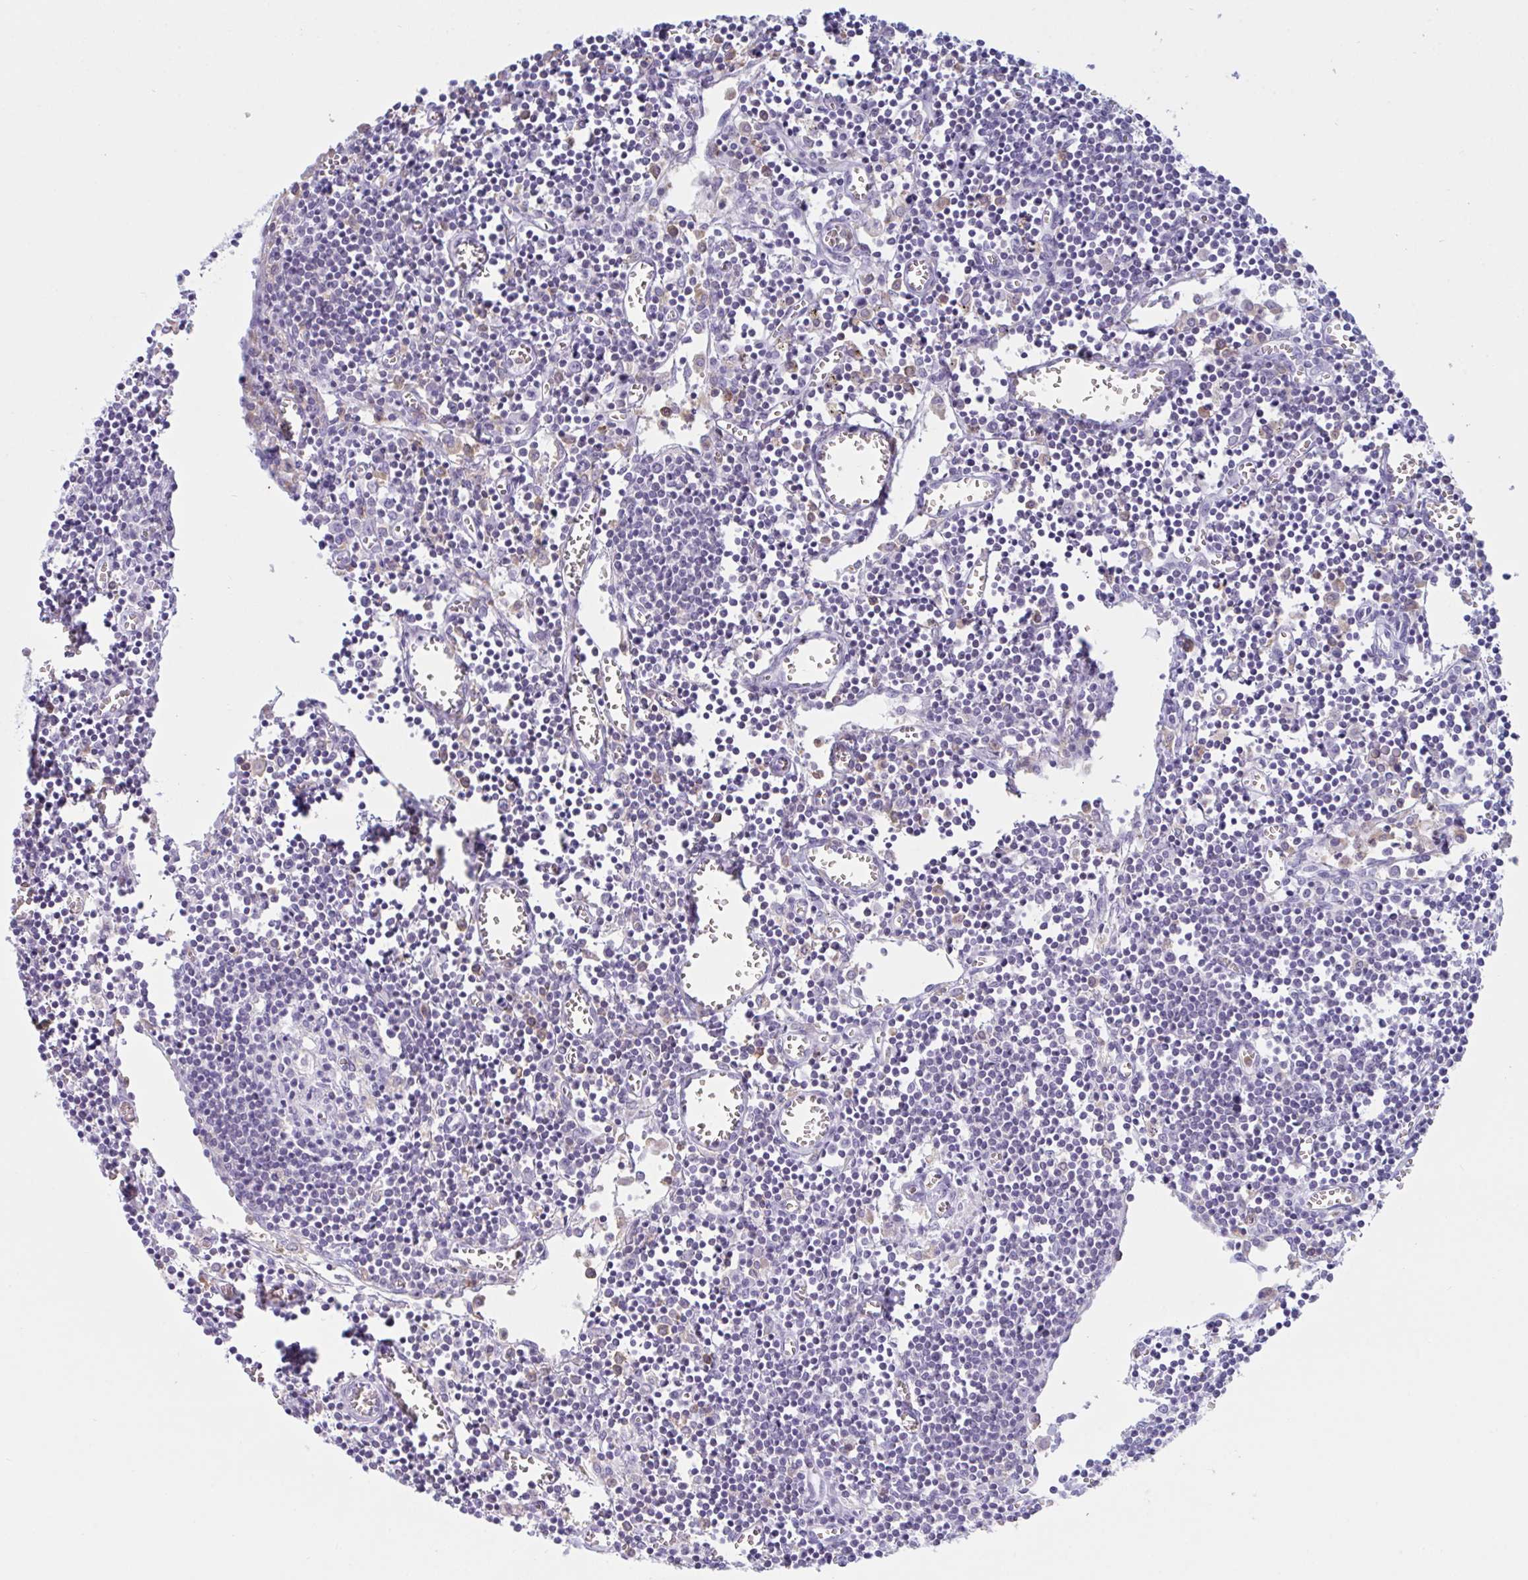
{"staining": {"intensity": "negative", "quantity": "none", "location": "none"}, "tissue": "lymph node", "cell_type": "Germinal center cells", "image_type": "normal", "snomed": [{"axis": "morphology", "description": "Normal tissue, NOS"}, {"axis": "topography", "description": "Lymph node"}], "caption": "Immunohistochemical staining of benign human lymph node displays no significant positivity in germinal center cells. The staining is performed using DAB brown chromogen with nuclei counter-stained in using hematoxylin.", "gene": "MYO1F", "patient": {"sex": "male", "age": 66}}